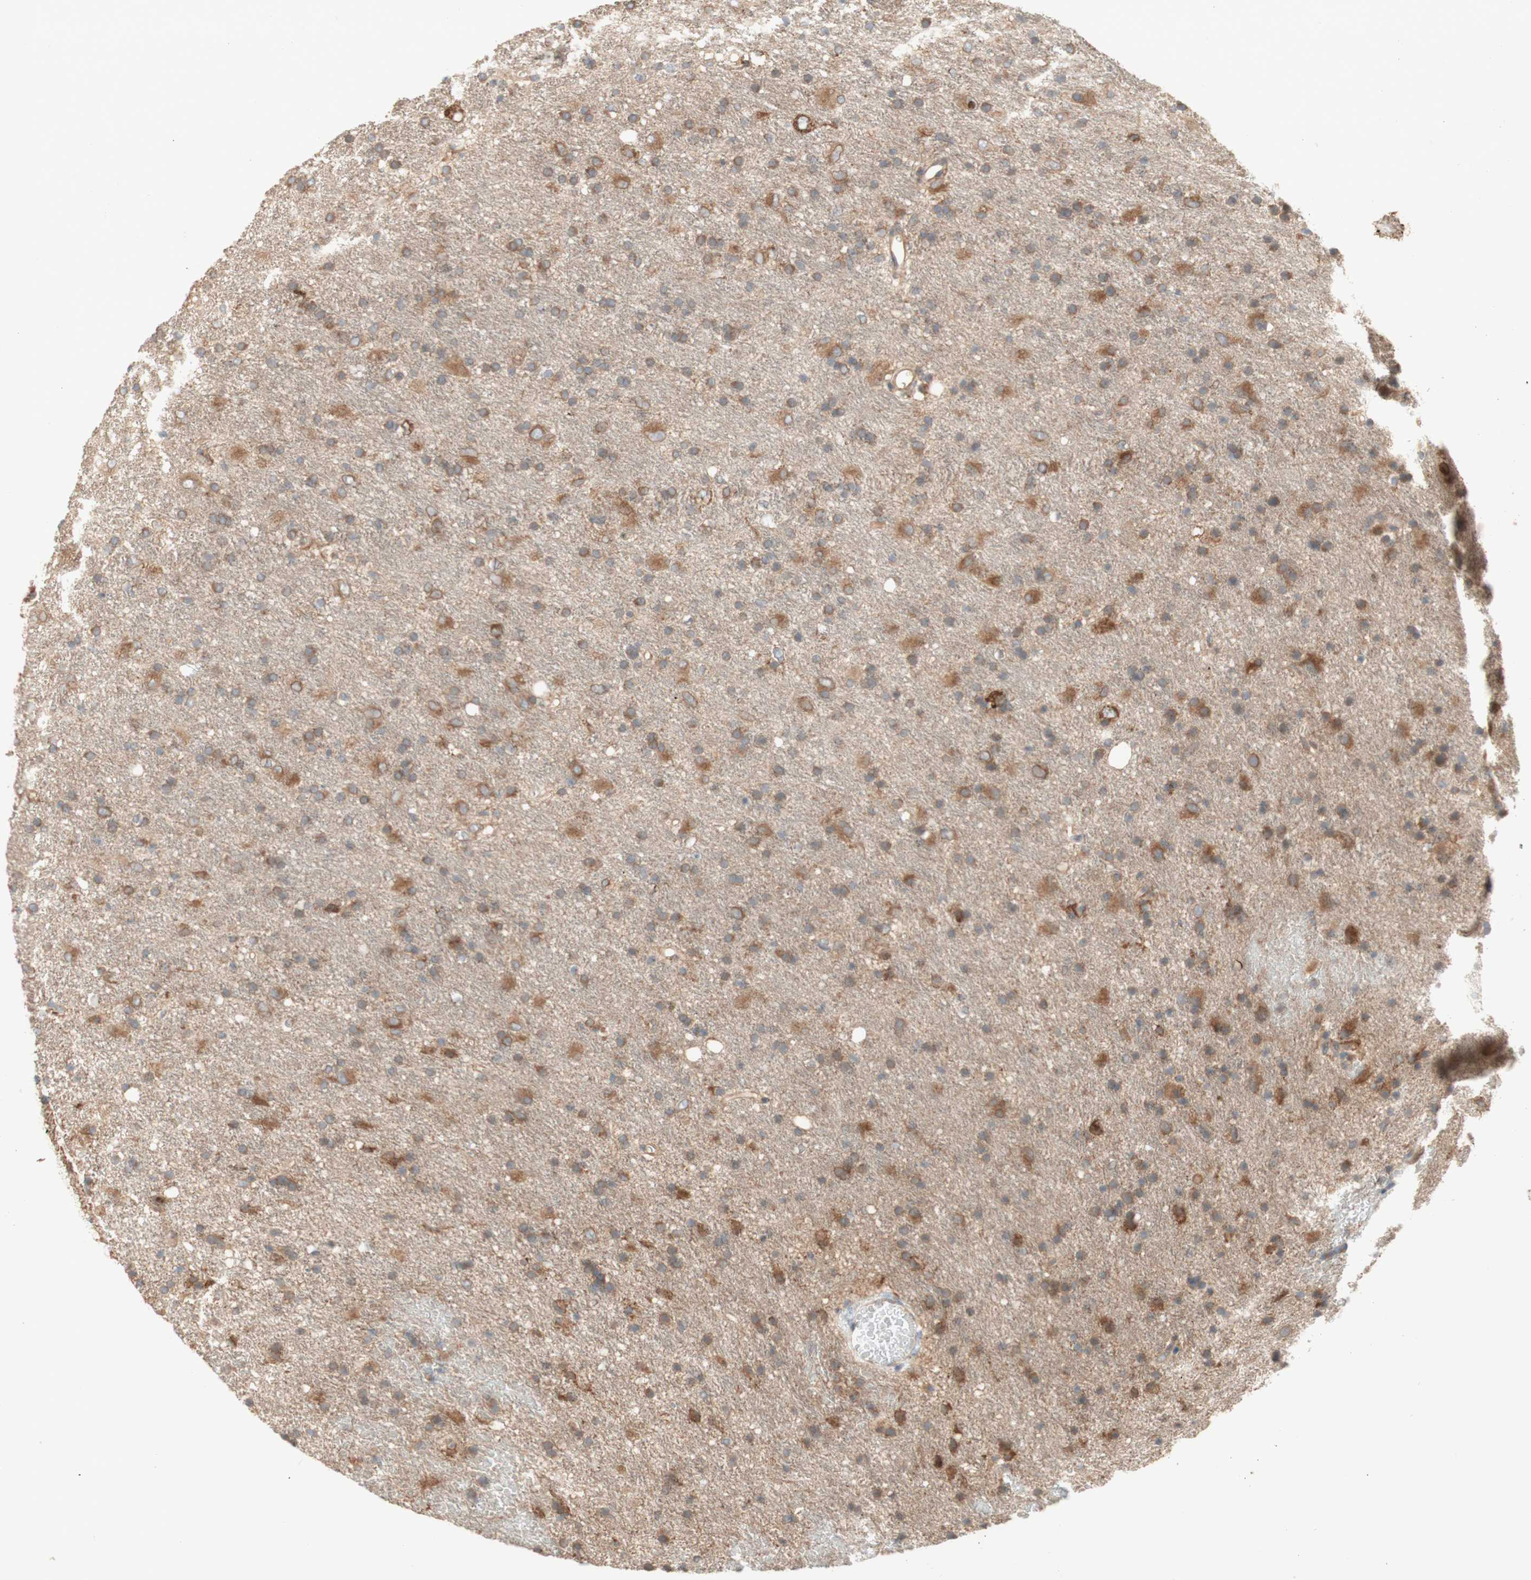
{"staining": {"intensity": "moderate", "quantity": ">75%", "location": "cytoplasmic/membranous"}, "tissue": "glioma", "cell_type": "Tumor cells", "image_type": "cancer", "snomed": [{"axis": "morphology", "description": "Glioma, malignant, Low grade"}, {"axis": "topography", "description": "Brain"}], "caption": "Tumor cells exhibit medium levels of moderate cytoplasmic/membranous staining in about >75% of cells in human malignant glioma (low-grade).", "gene": "SOCS2", "patient": {"sex": "male", "age": 77}}